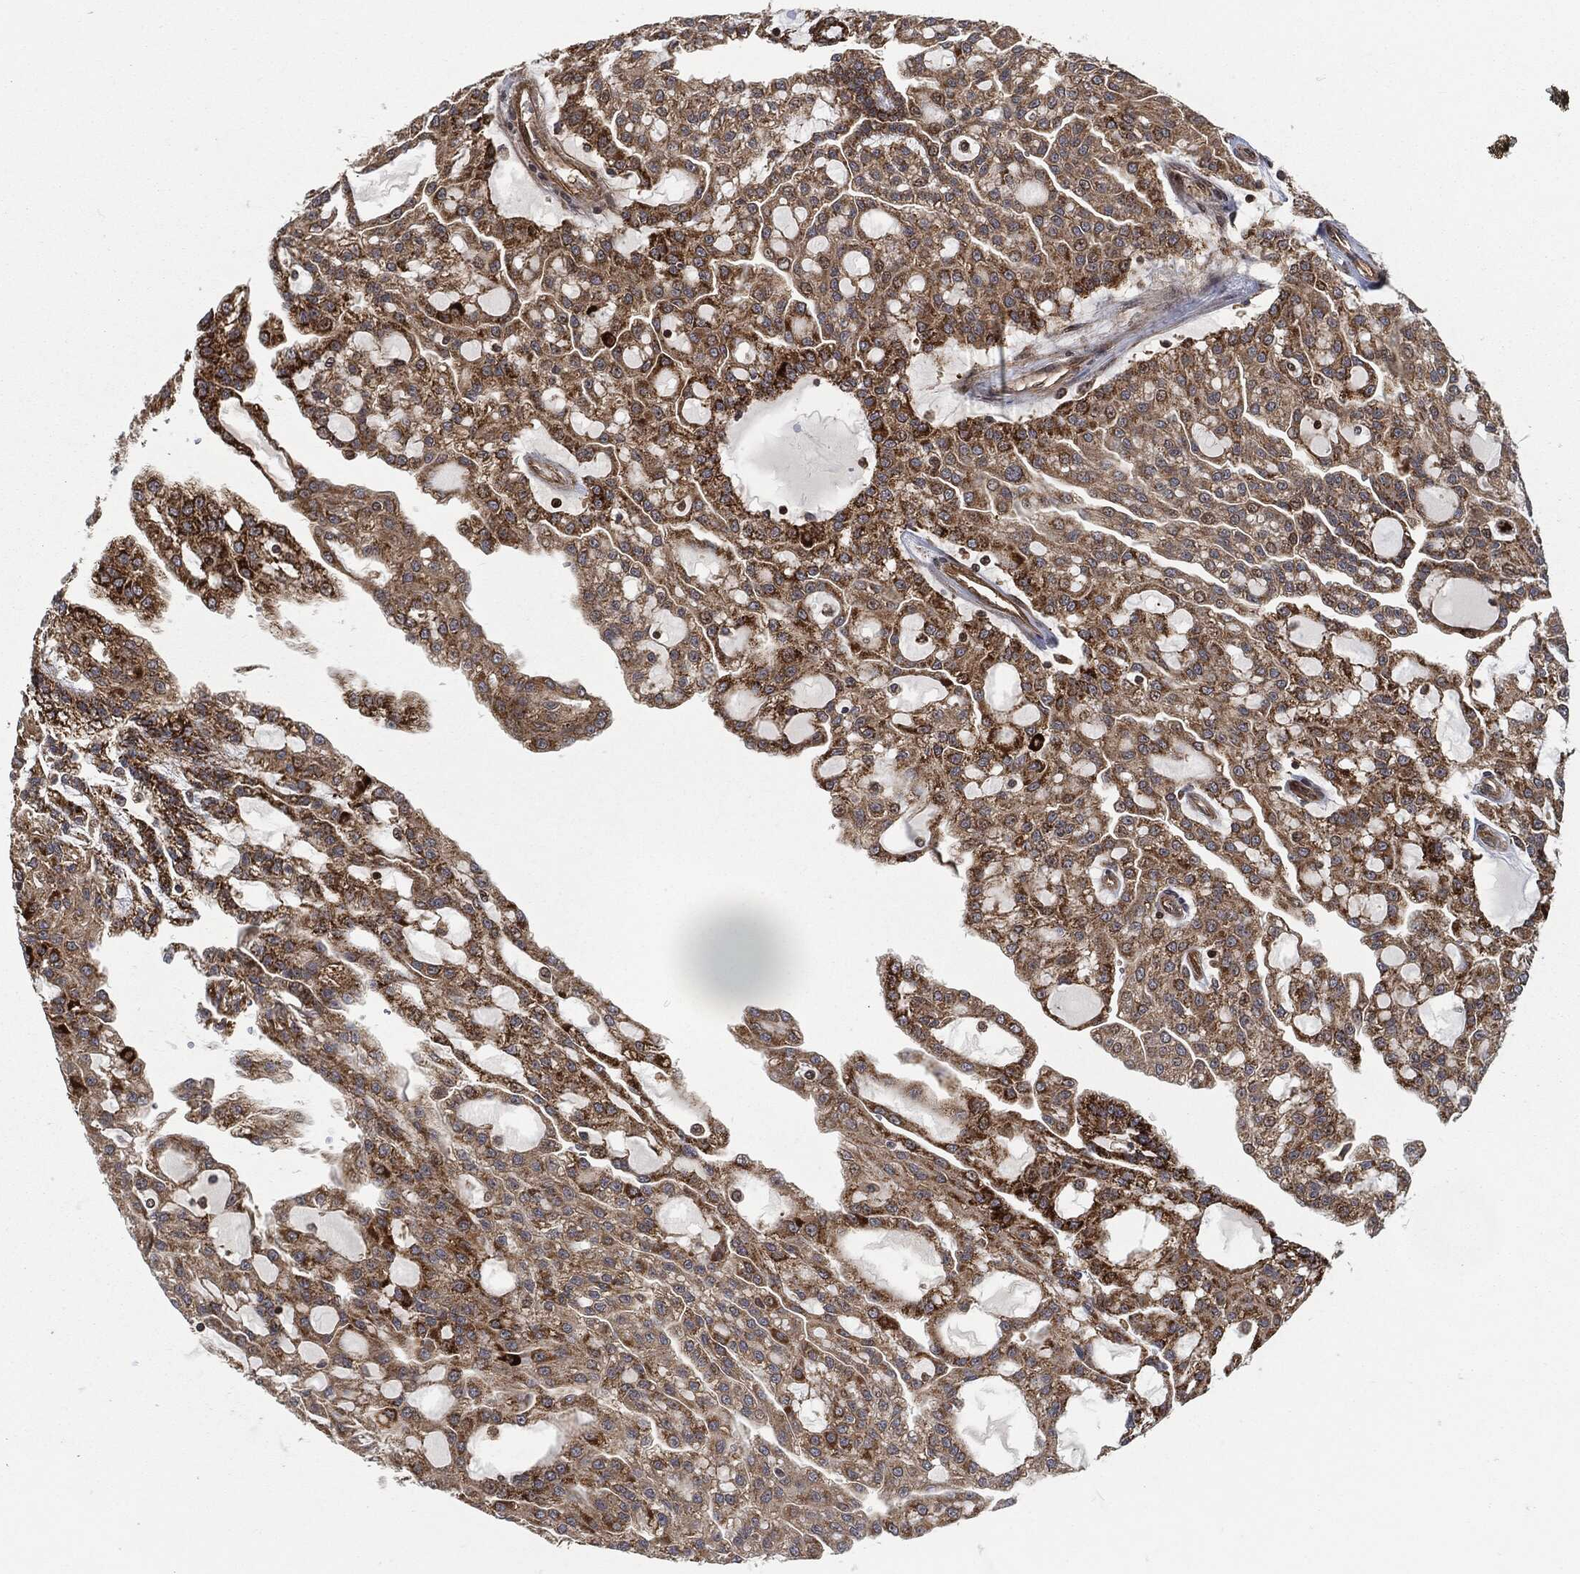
{"staining": {"intensity": "moderate", "quantity": ">75%", "location": "cytoplasmic/membranous"}, "tissue": "renal cancer", "cell_type": "Tumor cells", "image_type": "cancer", "snomed": [{"axis": "morphology", "description": "Adenocarcinoma, NOS"}, {"axis": "topography", "description": "Kidney"}], "caption": "Renal cancer (adenocarcinoma) stained for a protein (brown) reveals moderate cytoplasmic/membranous positive positivity in approximately >75% of tumor cells.", "gene": "RFTN1", "patient": {"sex": "male", "age": 63}}